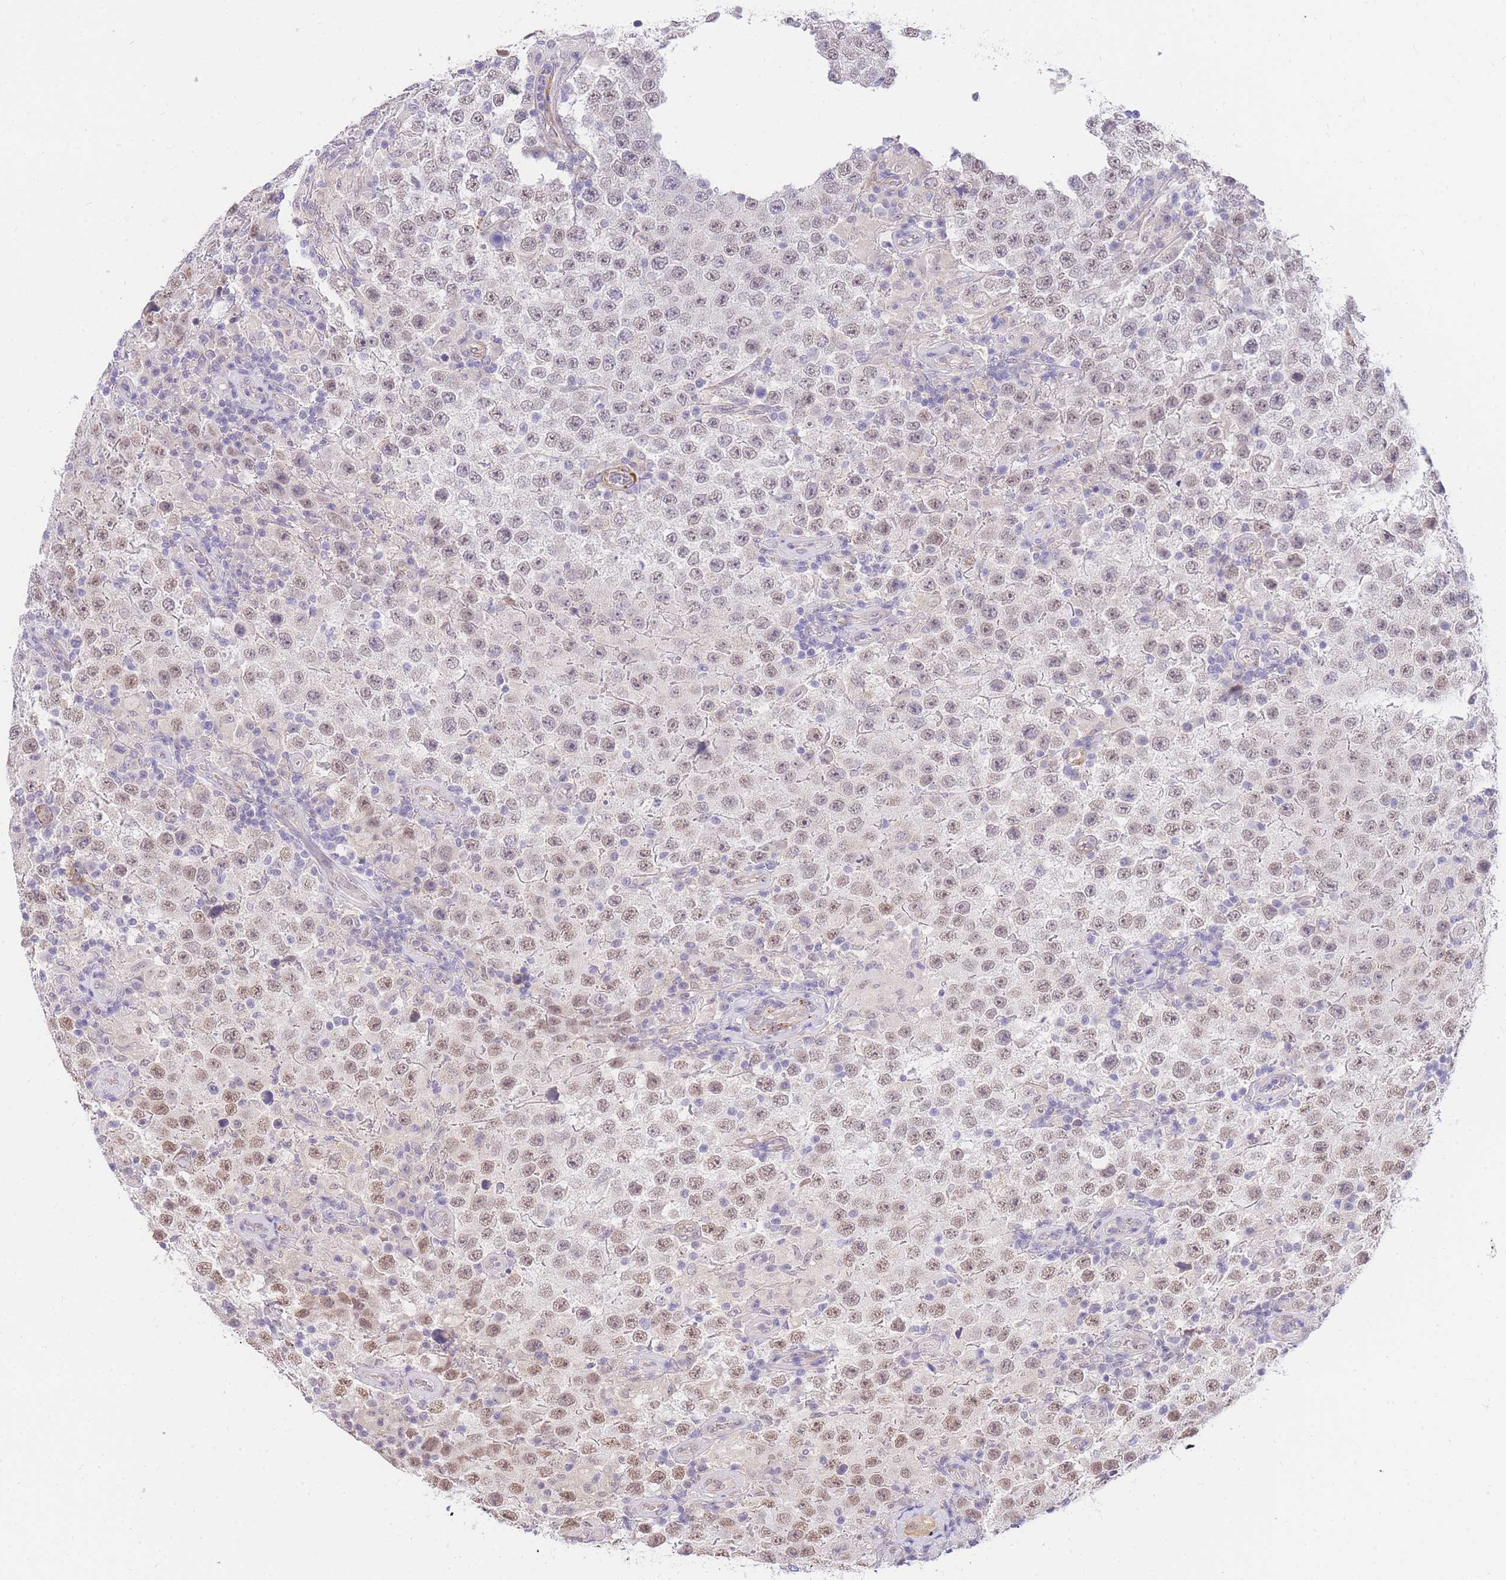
{"staining": {"intensity": "weak", "quantity": "25%-75%", "location": "nuclear"}, "tissue": "testis cancer", "cell_type": "Tumor cells", "image_type": "cancer", "snomed": [{"axis": "morphology", "description": "Normal tissue, NOS"}, {"axis": "morphology", "description": "Urothelial carcinoma, High grade"}, {"axis": "morphology", "description": "Seminoma, NOS"}, {"axis": "morphology", "description": "Carcinoma, Embryonal, NOS"}, {"axis": "topography", "description": "Urinary bladder"}, {"axis": "topography", "description": "Testis"}], "caption": "Immunohistochemical staining of human testis embryonal carcinoma exhibits low levels of weak nuclear expression in approximately 25%-75% of tumor cells.", "gene": "S100PBP", "patient": {"sex": "male", "age": 41}}